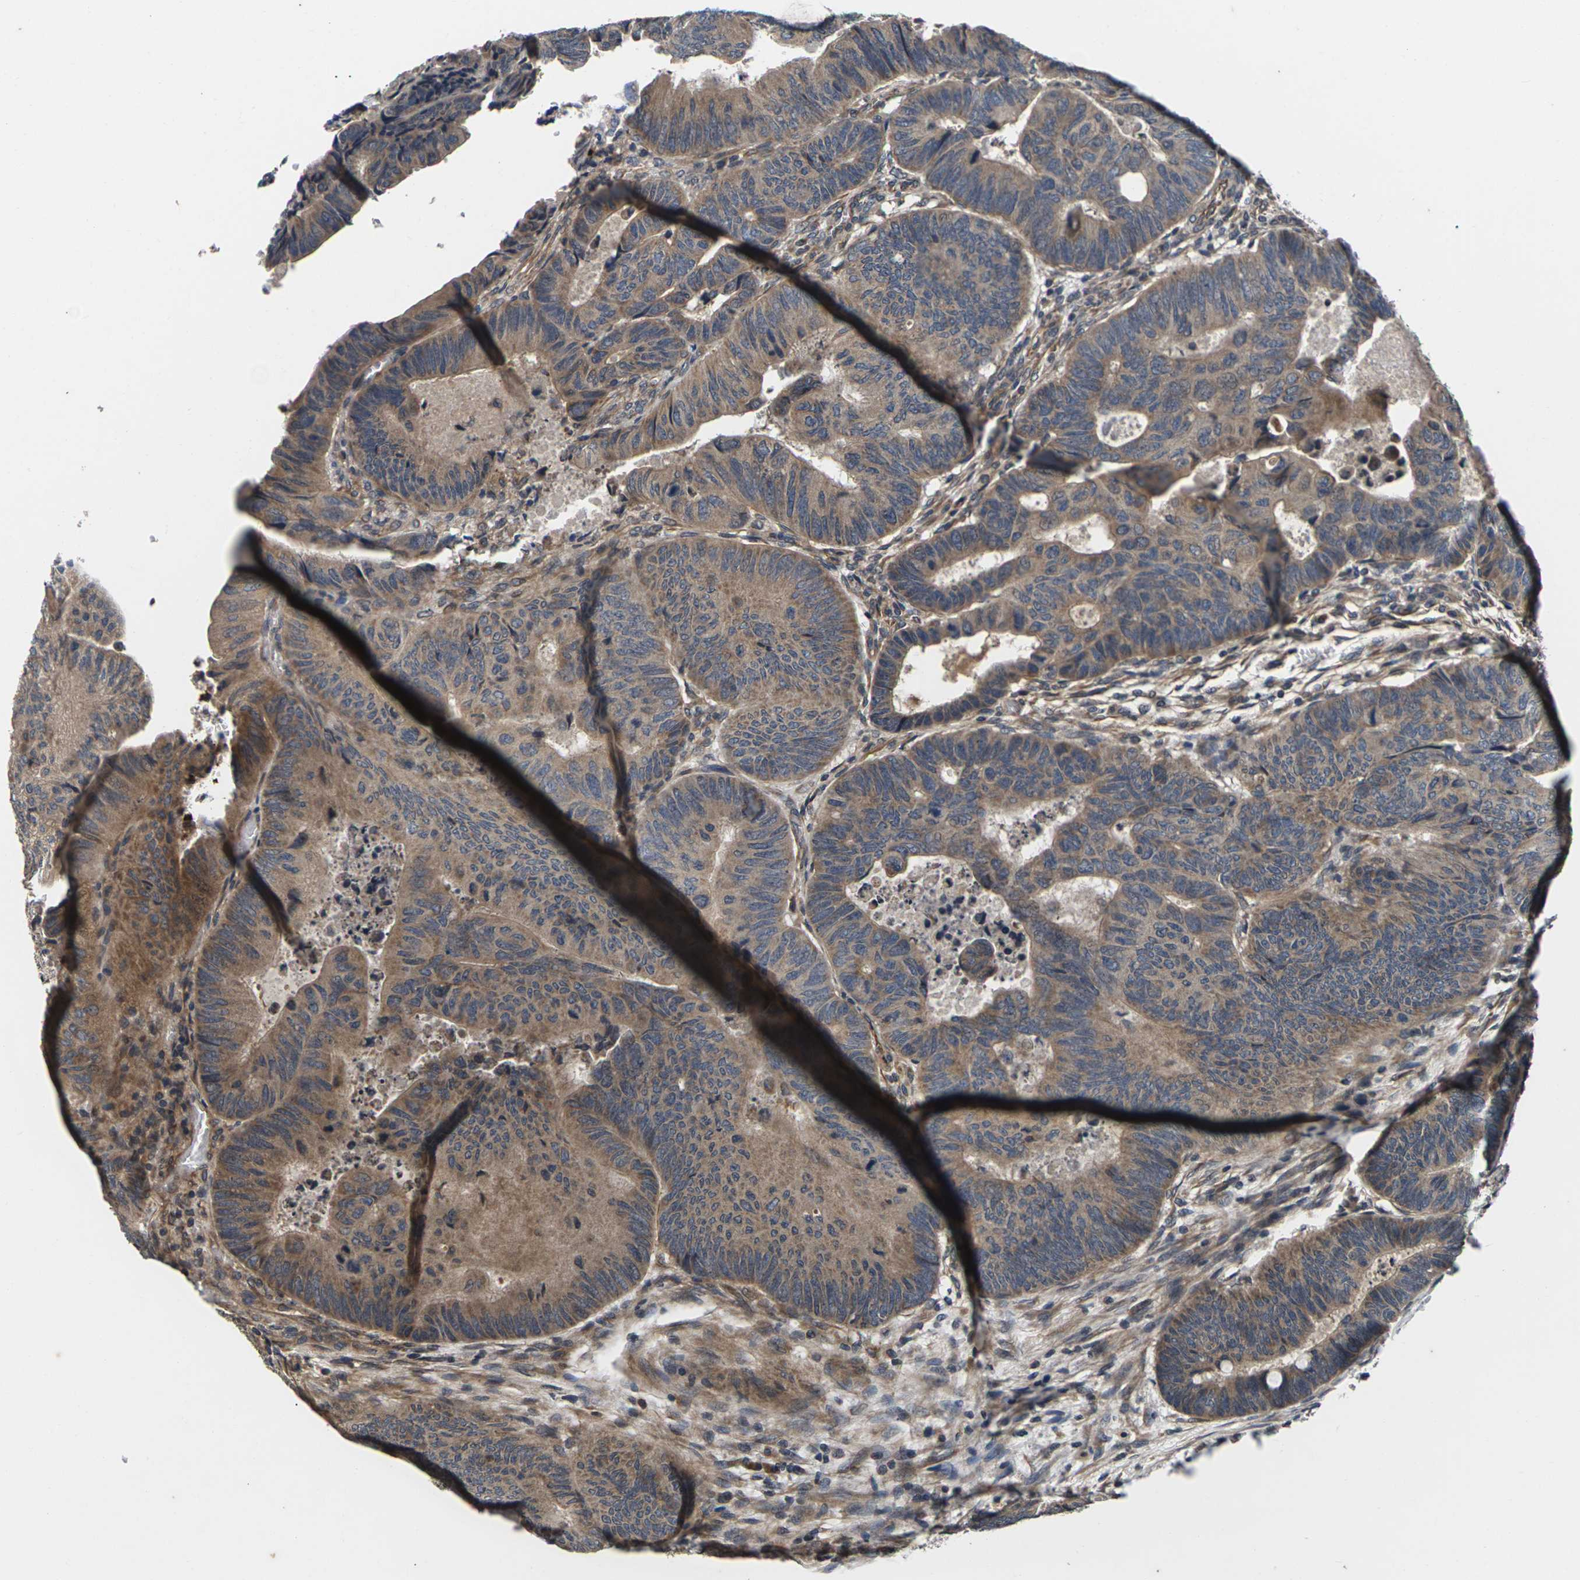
{"staining": {"intensity": "moderate", "quantity": ">75%", "location": "cytoplasmic/membranous"}, "tissue": "colorectal cancer", "cell_type": "Tumor cells", "image_type": "cancer", "snomed": [{"axis": "morphology", "description": "Normal tissue, NOS"}, {"axis": "morphology", "description": "Adenocarcinoma, NOS"}, {"axis": "topography", "description": "Rectum"}, {"axis": "topography", "description": "Peripheral nerve tissue"}], "caption": "Immunohistochemical staining of human adenocarcinoma (colorectal) displays medium levels of moderate cytoplasmic/membranous protein expression in approximately >75% of tumor cells.", "gene": "DKK2", "patient": {"sex": "male", "age": 92}}